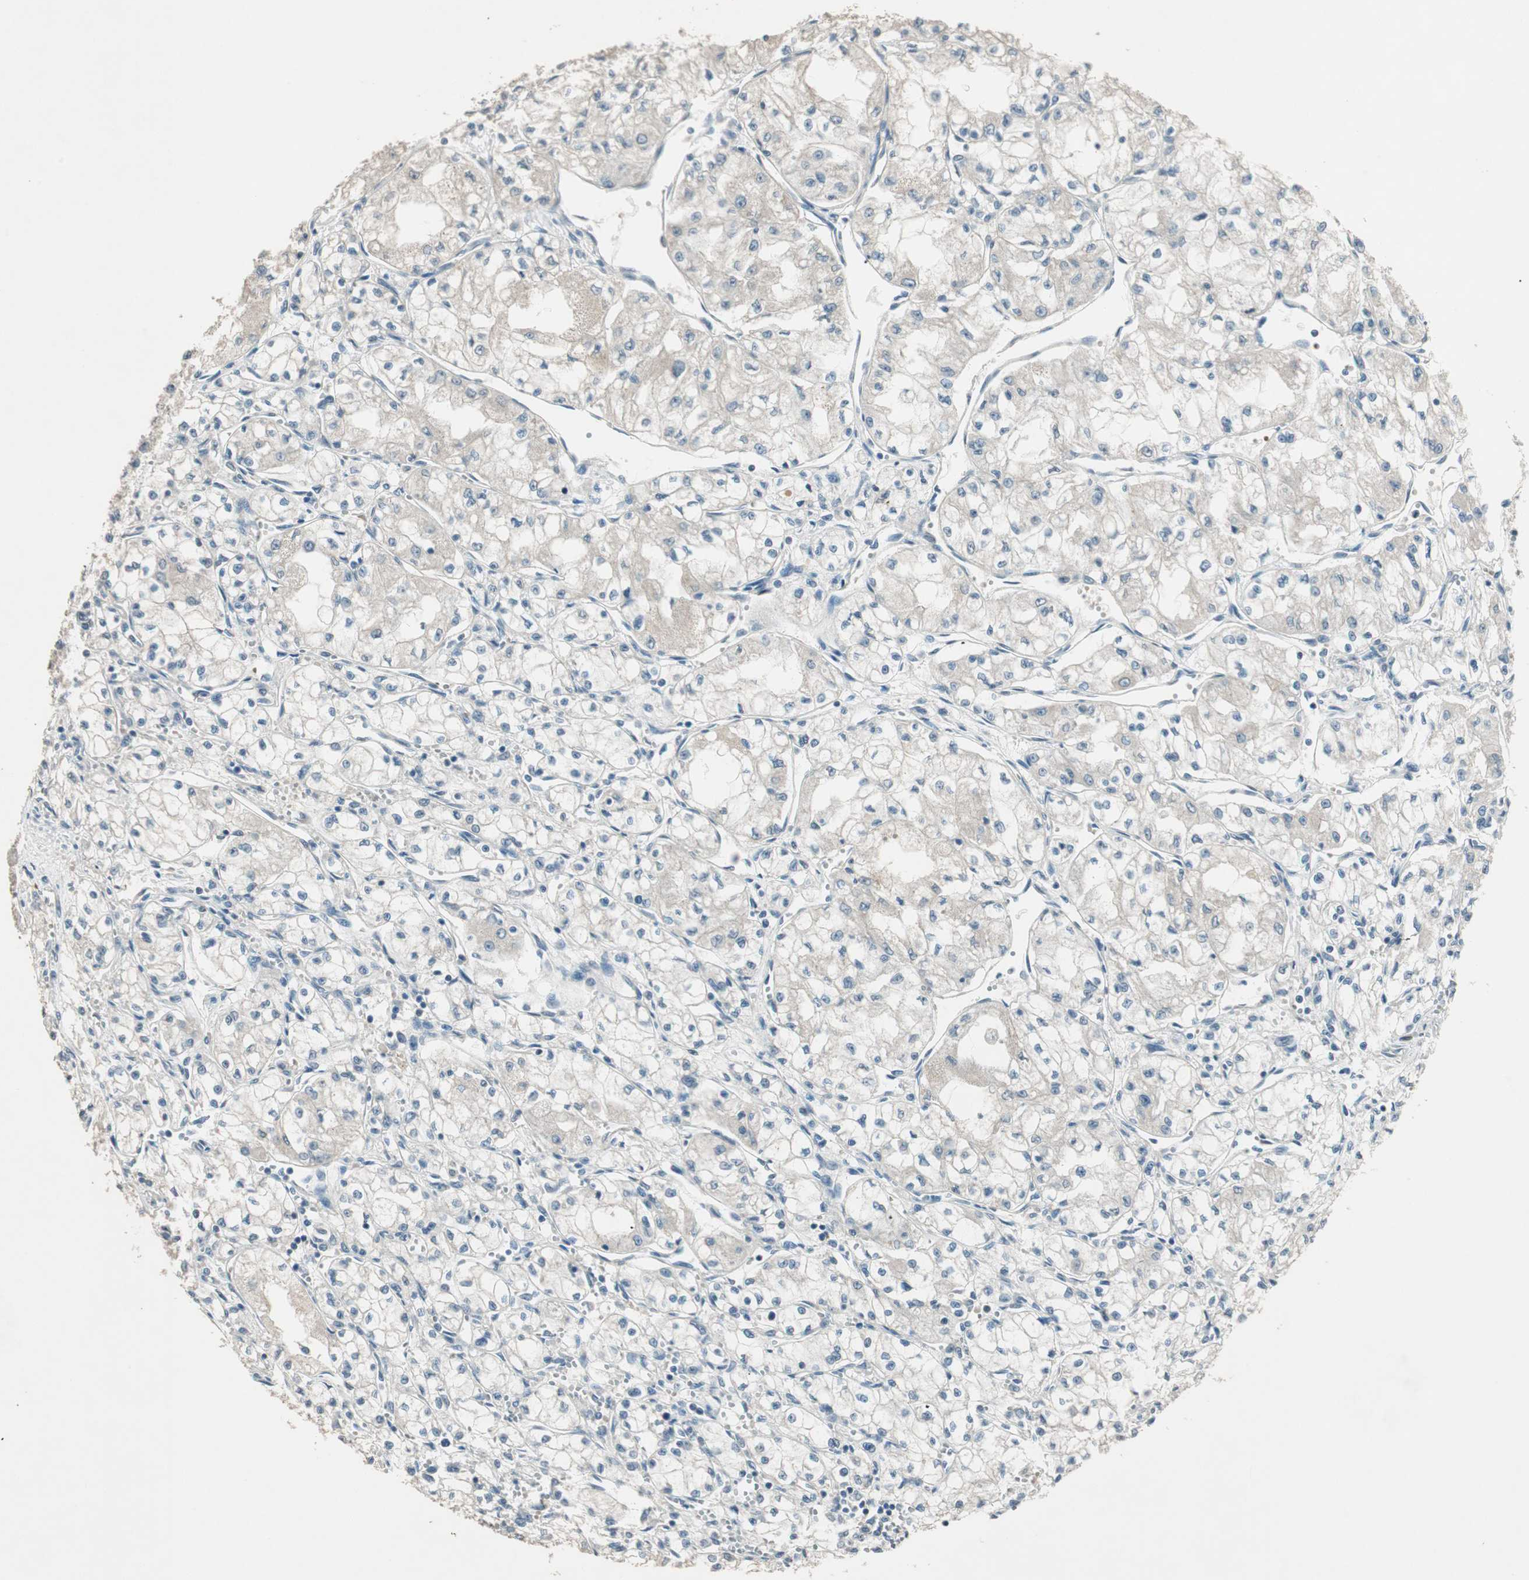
{"staining": {"intensity": "weak", "quantity": "<25%", "location": "cytoplasmic/membranous"}, "tissue": "renal cancer", "cell_type": "Tumor cells", "image_type": "cancer", "snomed": [{"axis": "morphology", "description": "Normal tissue, NOS"}, {"axis": "morphology", "description": "Adenocarcinoma, NOS"}, {"axis": "topography", "description": "Kidney"}], "caption": "This histopathology image is of renal cancer (adenocarcinoma) stained with IHC to label a protein in brown with the nuclei are counter-stained blue. There is no expression in tumor cells.", "gene": "USP5", "patient": {"sex": "male", "age": 59}}